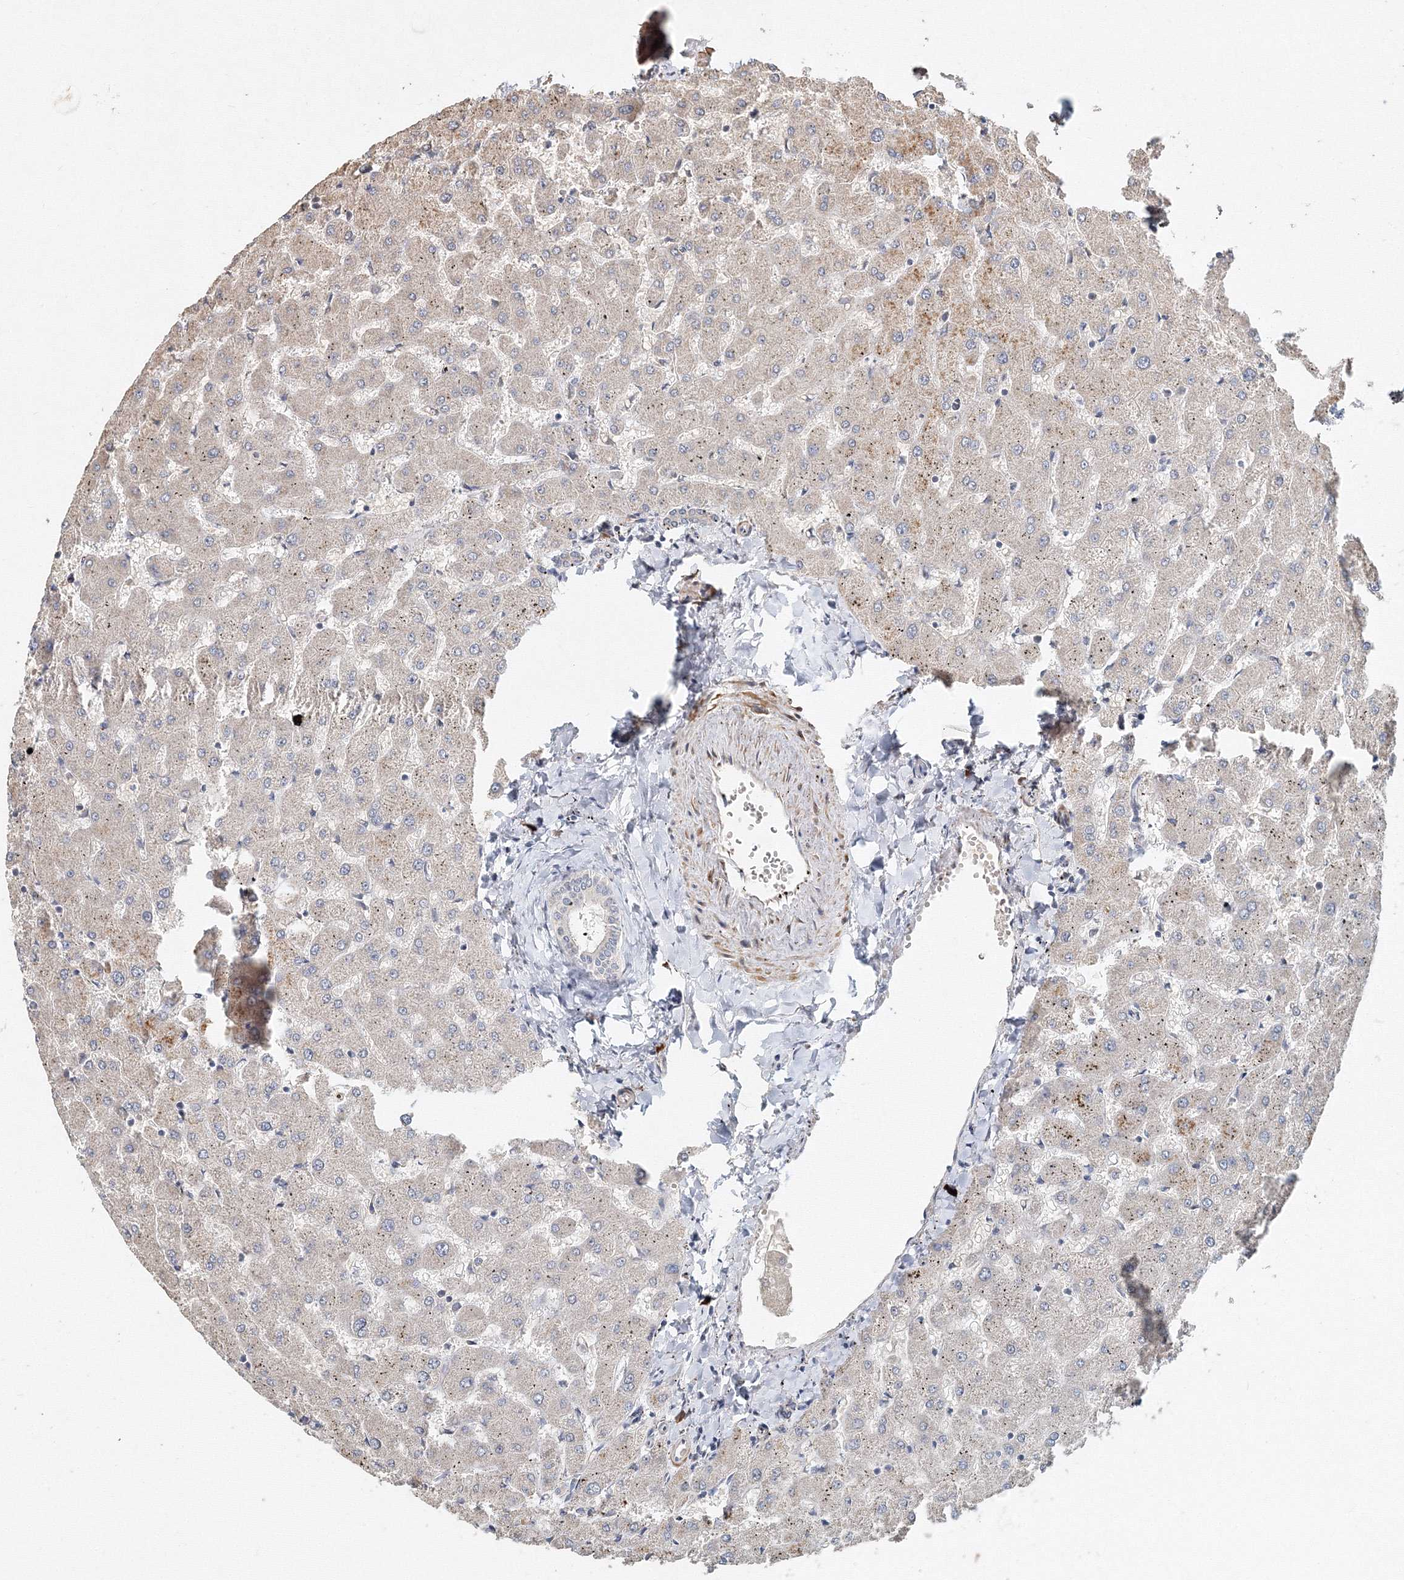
{"staining": {"intensity": "negative", "quantity": "none", "location": "none"}, "tissue": "liver", "cell_type": "Cholangiocytes", "image_type": "normal", "snomed": [{"axis": "morphology", "description": "Normal tissue, NOS"}, {"axis": "topography", "description": "Liver"}], "caption": "Benign liver was stained to show a protein in brown. There is no significant positivity in cholangiocytes. (DAB immunohistochemistry, high magnification).", "gene": "NALF2", "patient": {"sex": "female", "age": 63}}